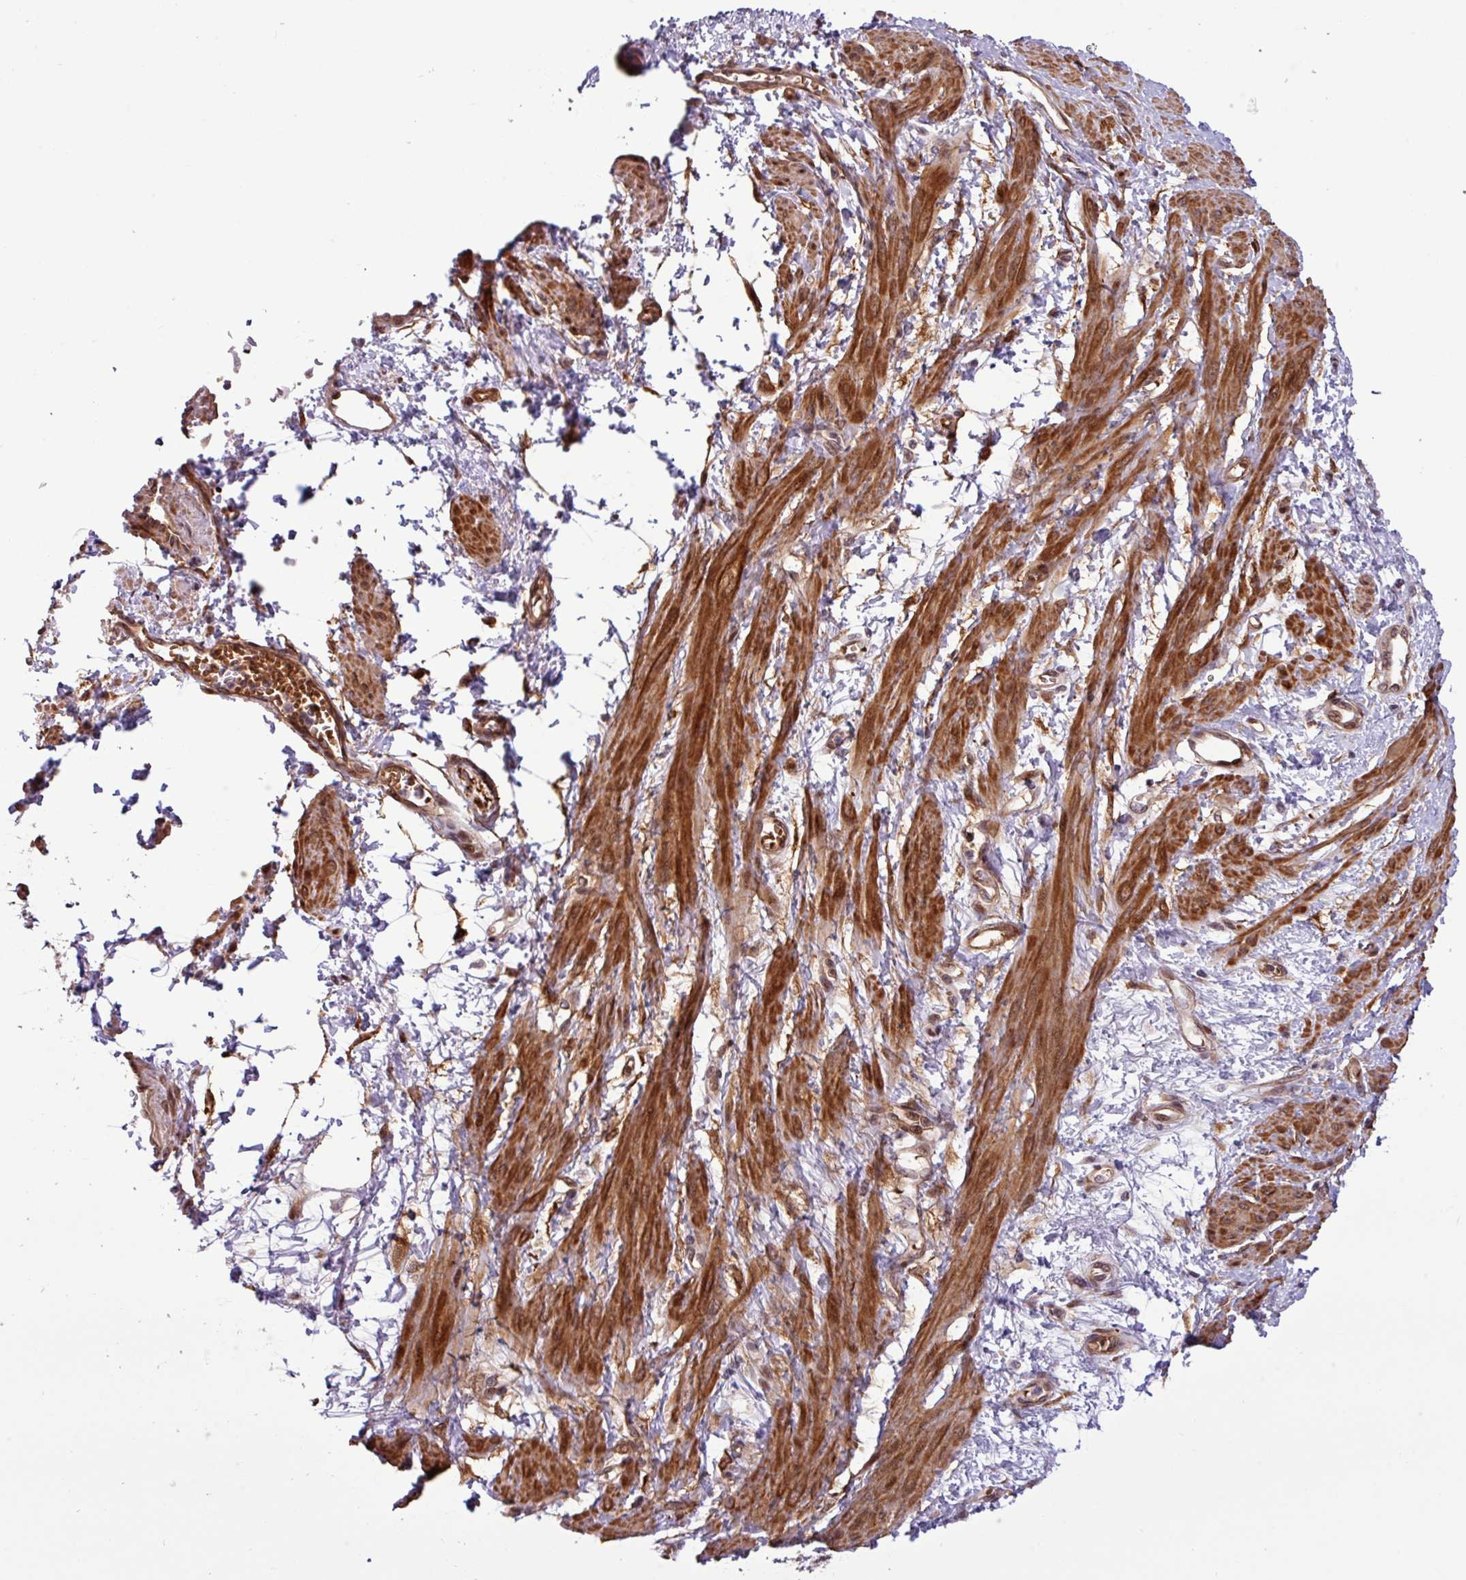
{"staining": {"intensity": "strong", "quantity": ">75%", "location": "cytoplasmic/membranous"}, "tissue": "smooth muscle", "cell_type": "Smooth muscle cells", "image_type": "normal", "snomed": [{"axis": "morphology", "description": "Normal tissue, NOS"}, {"axis": "topography", "description": "Smooth muscle"}, {"axis": "topography", "description": "Uterus"}], "caption": "Protein expression analysis of normal smooth muscle shows strong cytoplasmic/membranous staining in approximately >75% of smooth muscle cells.", "gene": "C7orf50", "patient": {"sex": "female", "age": 39}}